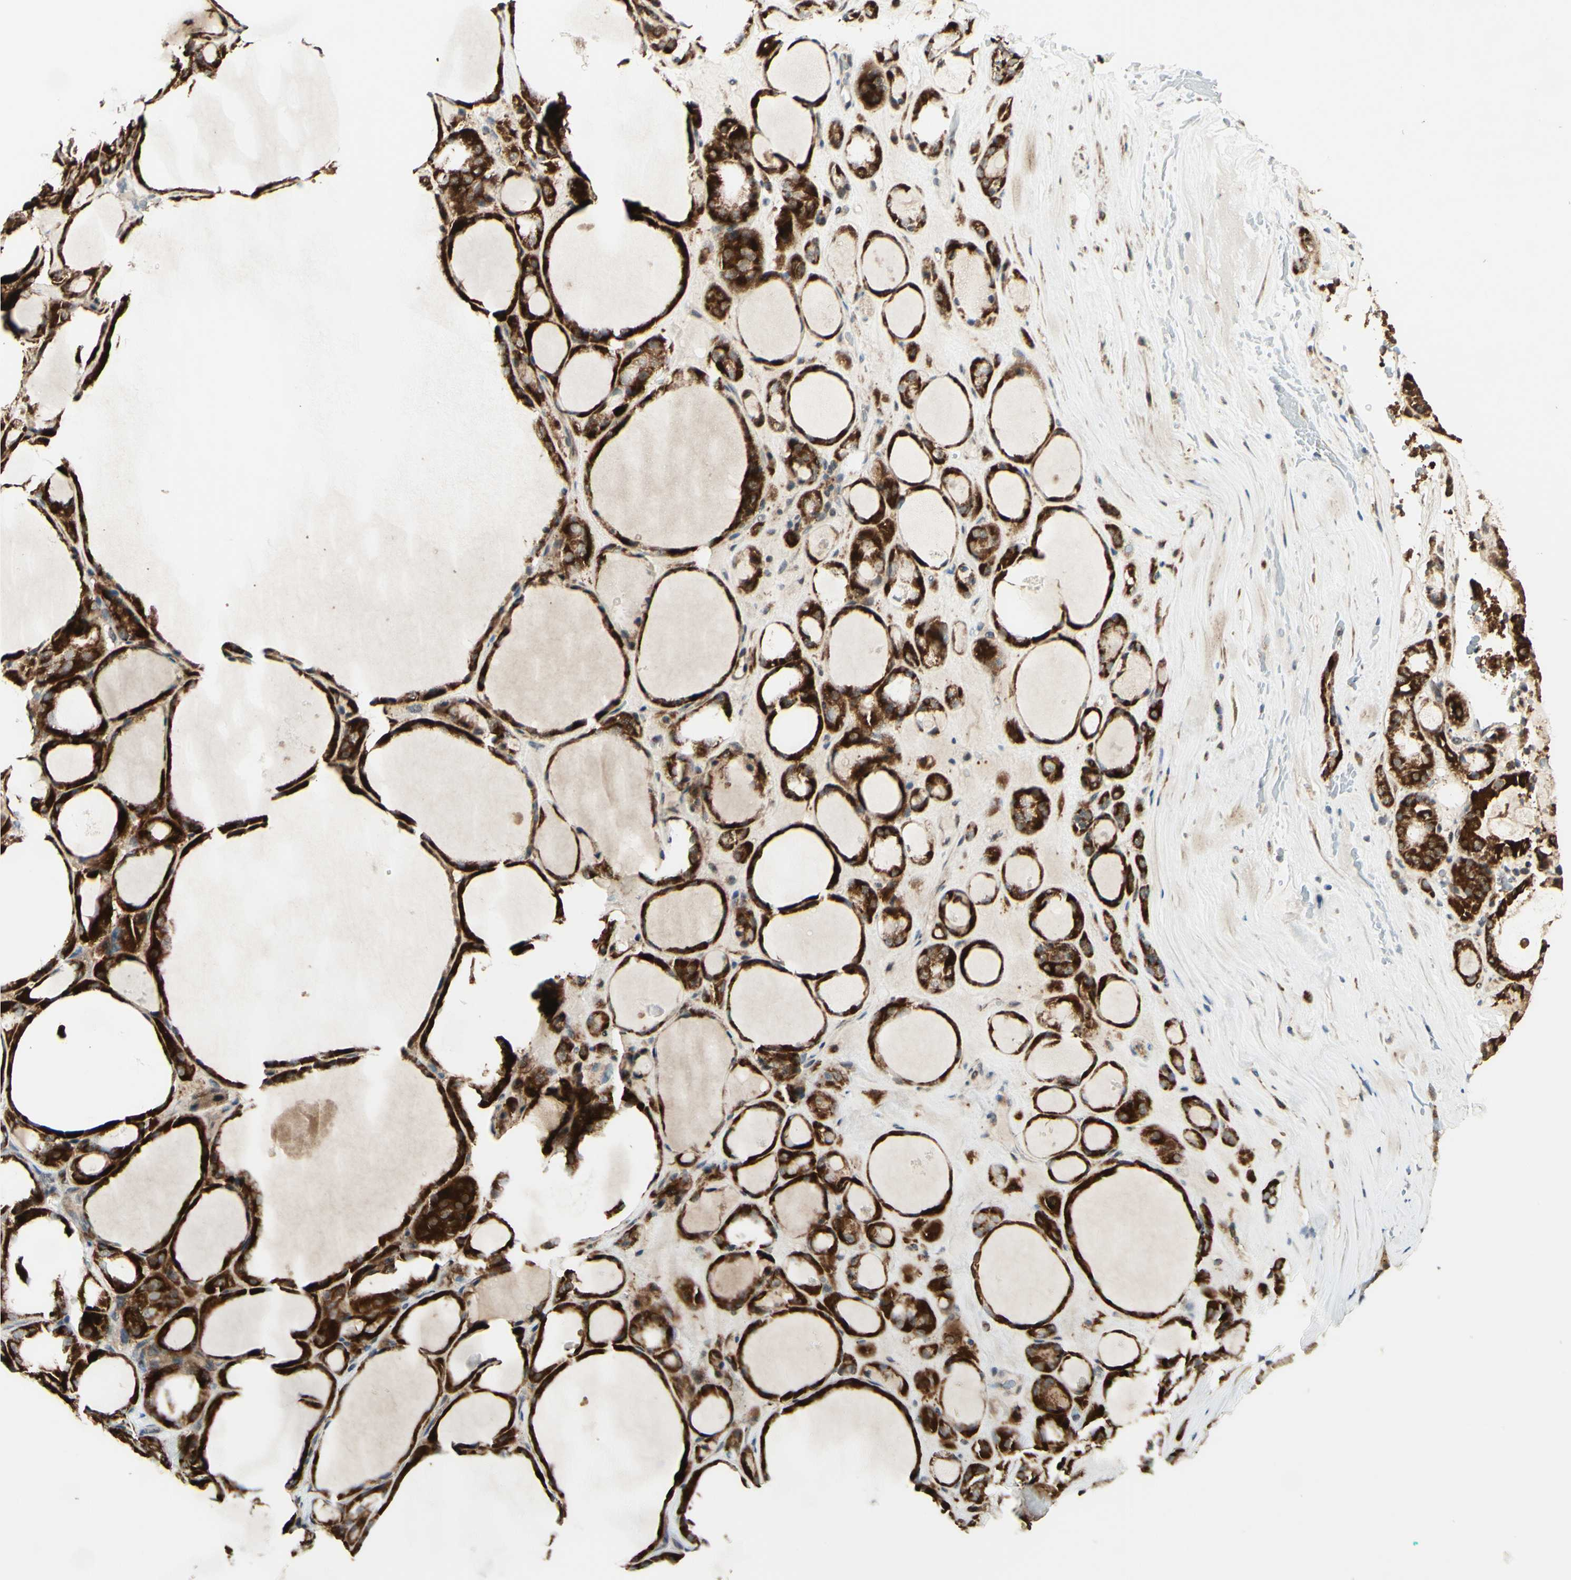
{"staining": {"intensity": "strong", "quantity": ">75%", "location": "cytoplasmic/membranous"}, "tissue": "thyroid gland", "cell_type": "Glandular cells", "image_type": "normal", "snomed": [{"axis": "morphology", "description": "Normal tissue, NOS"}, {"axis": "morphology", "description": "Carcinoma, NOS"}, {"axis": "topography", "description": "Thyroid gland"}], "caption": "Brown immunohistochemical staining in benign human thyroid gland shows strong cytoplasmic/membranous positivity in approximately >75% of glandular cells.", "gene": "DHRS3", "patient": {"sex": "female", "age": 86}}